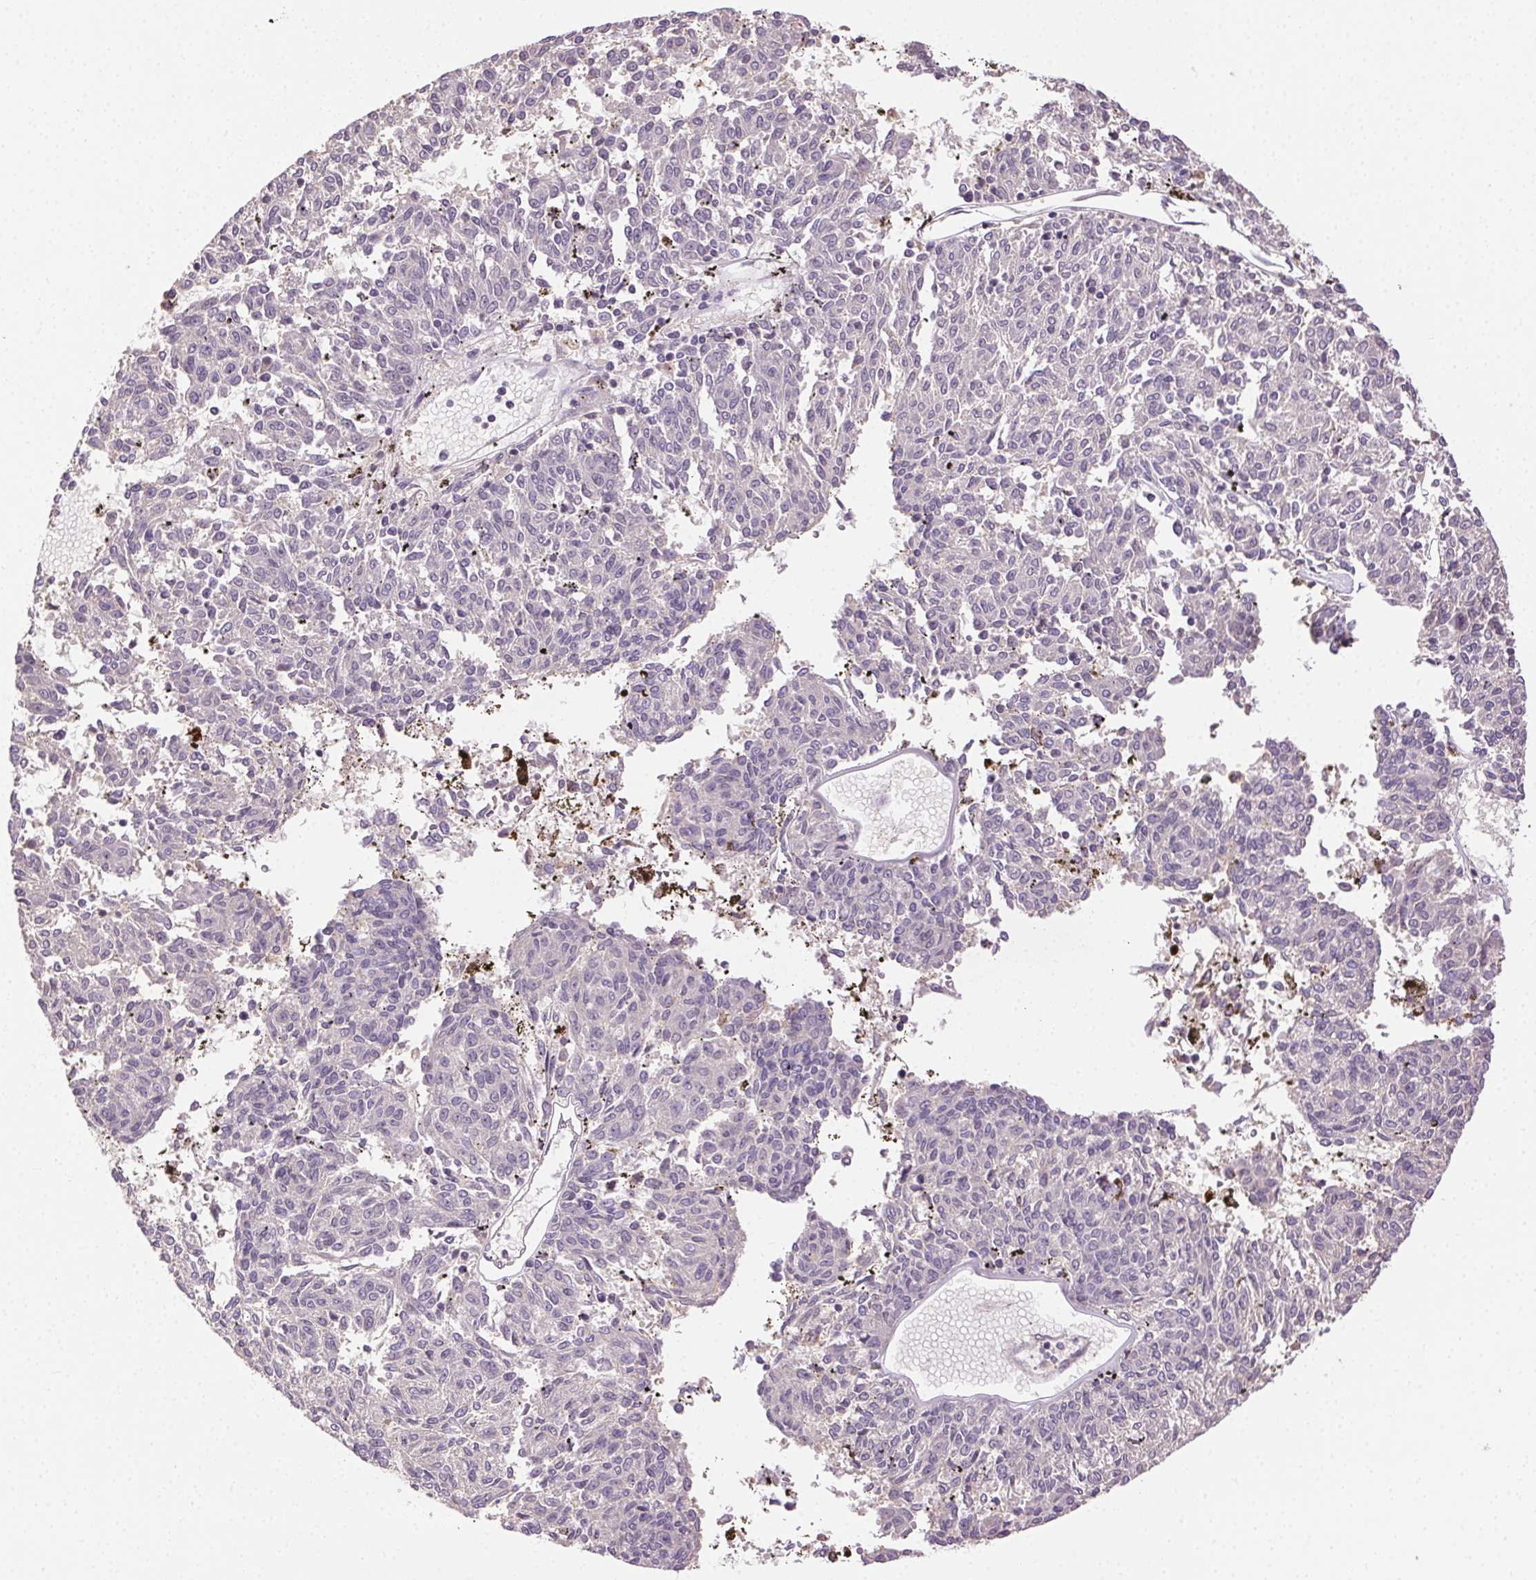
{"staining": {"intensity": "moderate", "quantity": "25%-75%", "location": "cytoplasmic/membranous"}, "tissue": "melanoma", "cell_type": "Tumor cells", "image_type": "cancer", "snomed": [{"axis": "morphology", "description": "Malignant melanoma, NOS"}, {"axis": "topography", "description": "Skin"}], "caption": "IHC of malignant melanoma demonstrates medium levels of moderate cytoplasmic/membranous expression in approximately 25%-75% of tumor cells. The staining is performed using DAB (3,3'-diaminobenzidine) brown chromogen to label protein expression. The nuclei are counter-stained blue using hematoxylin.", "gene": "BPIFB2", "patient": {"sex": "female", "age": 72}}